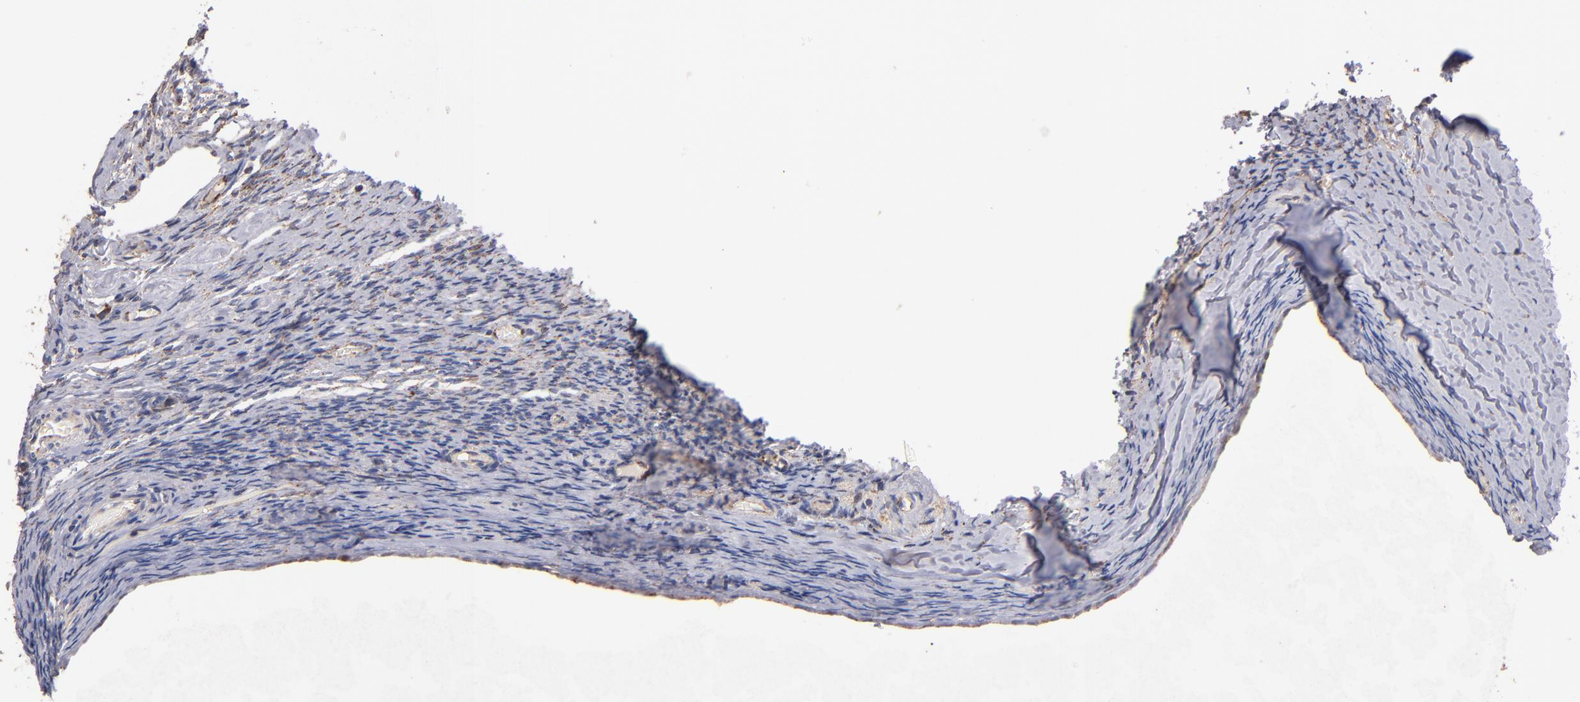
{"staining": {"intensity": "moderate", "quantity": ">75%", "location": "cytoplasmic/membranous"}, "tissue": "ovary", "cell_type": "Follicle cells", "image_type": "normal", "snomed": [{"axis": "morphology", "description": "Normal tissue, NOS"}, {"axis": "topography", "description": "Ovary"}], "caption": "Immunohistochemistry (IHC) (DAB) staining of normal ovary exhibits moderate cytoplasmic/membranous protein expression in approximately >75% of follicle cells. (Stains: DAB in brown, nuclei in blue, Microscopy: brightfield microscopy at high magnification).", "gene": "DIABLO", "patient": {"sex": "female", "age": 60}}